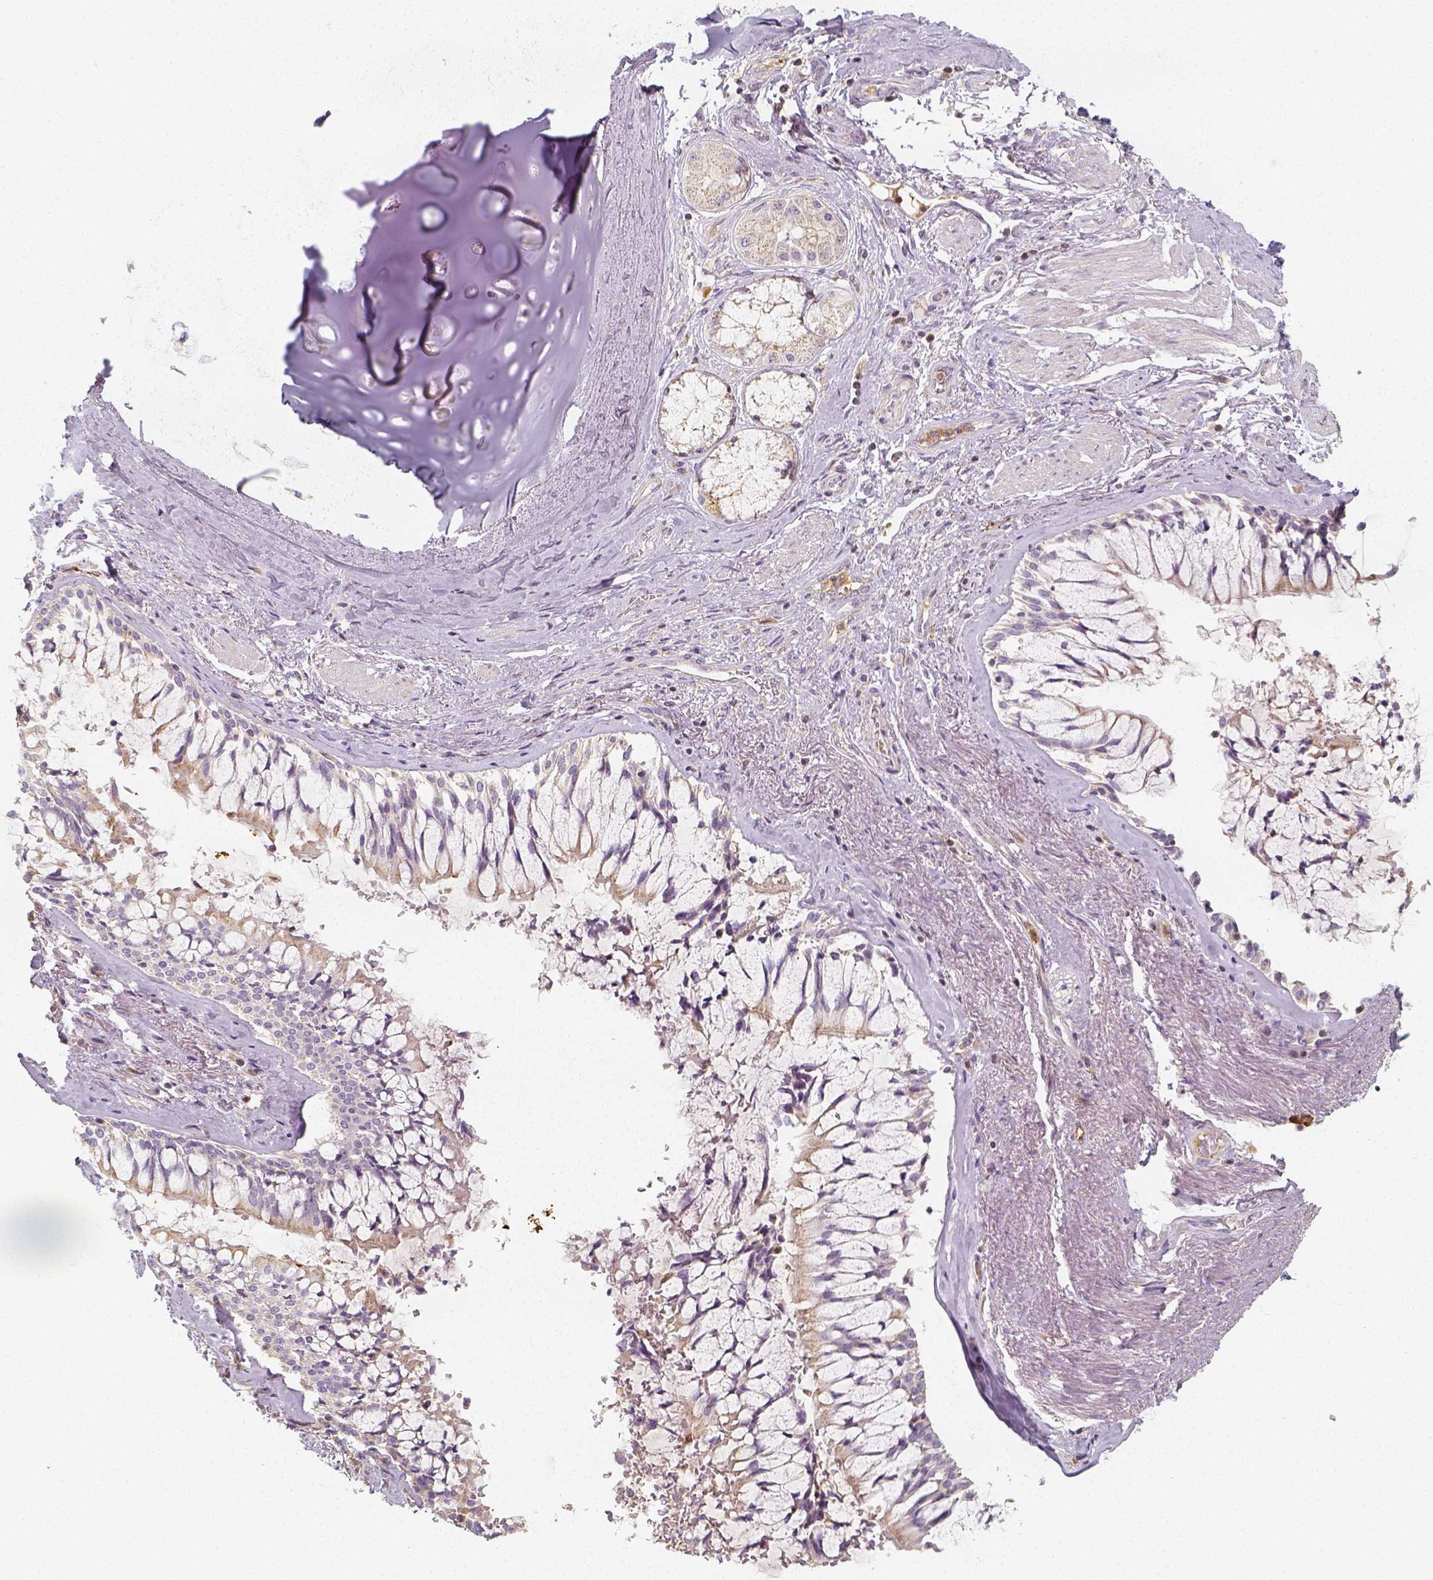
{"staining": {"intensity": "weak", "quantity": ">75%", "location": "cytoplasmic/membranous"}, "tissue": "soft tissue", "cell_type": "Chondrocytes", "image_type": "normal", "snomed": [{"axis": "morphology", "description": "Normal tissue, NOS"}, {"axis": "topography", "description": "Cartilage tissue"}, {"axis": "topography", "description": "Bronchus"}], "caption": "The immunohistochemical stain shows weak cytoplasmic/membranous staining in chondrocytes of benign soft tissue.", "gene": "PTPRJ", "patient": {"sex": "male", "age": 64}}